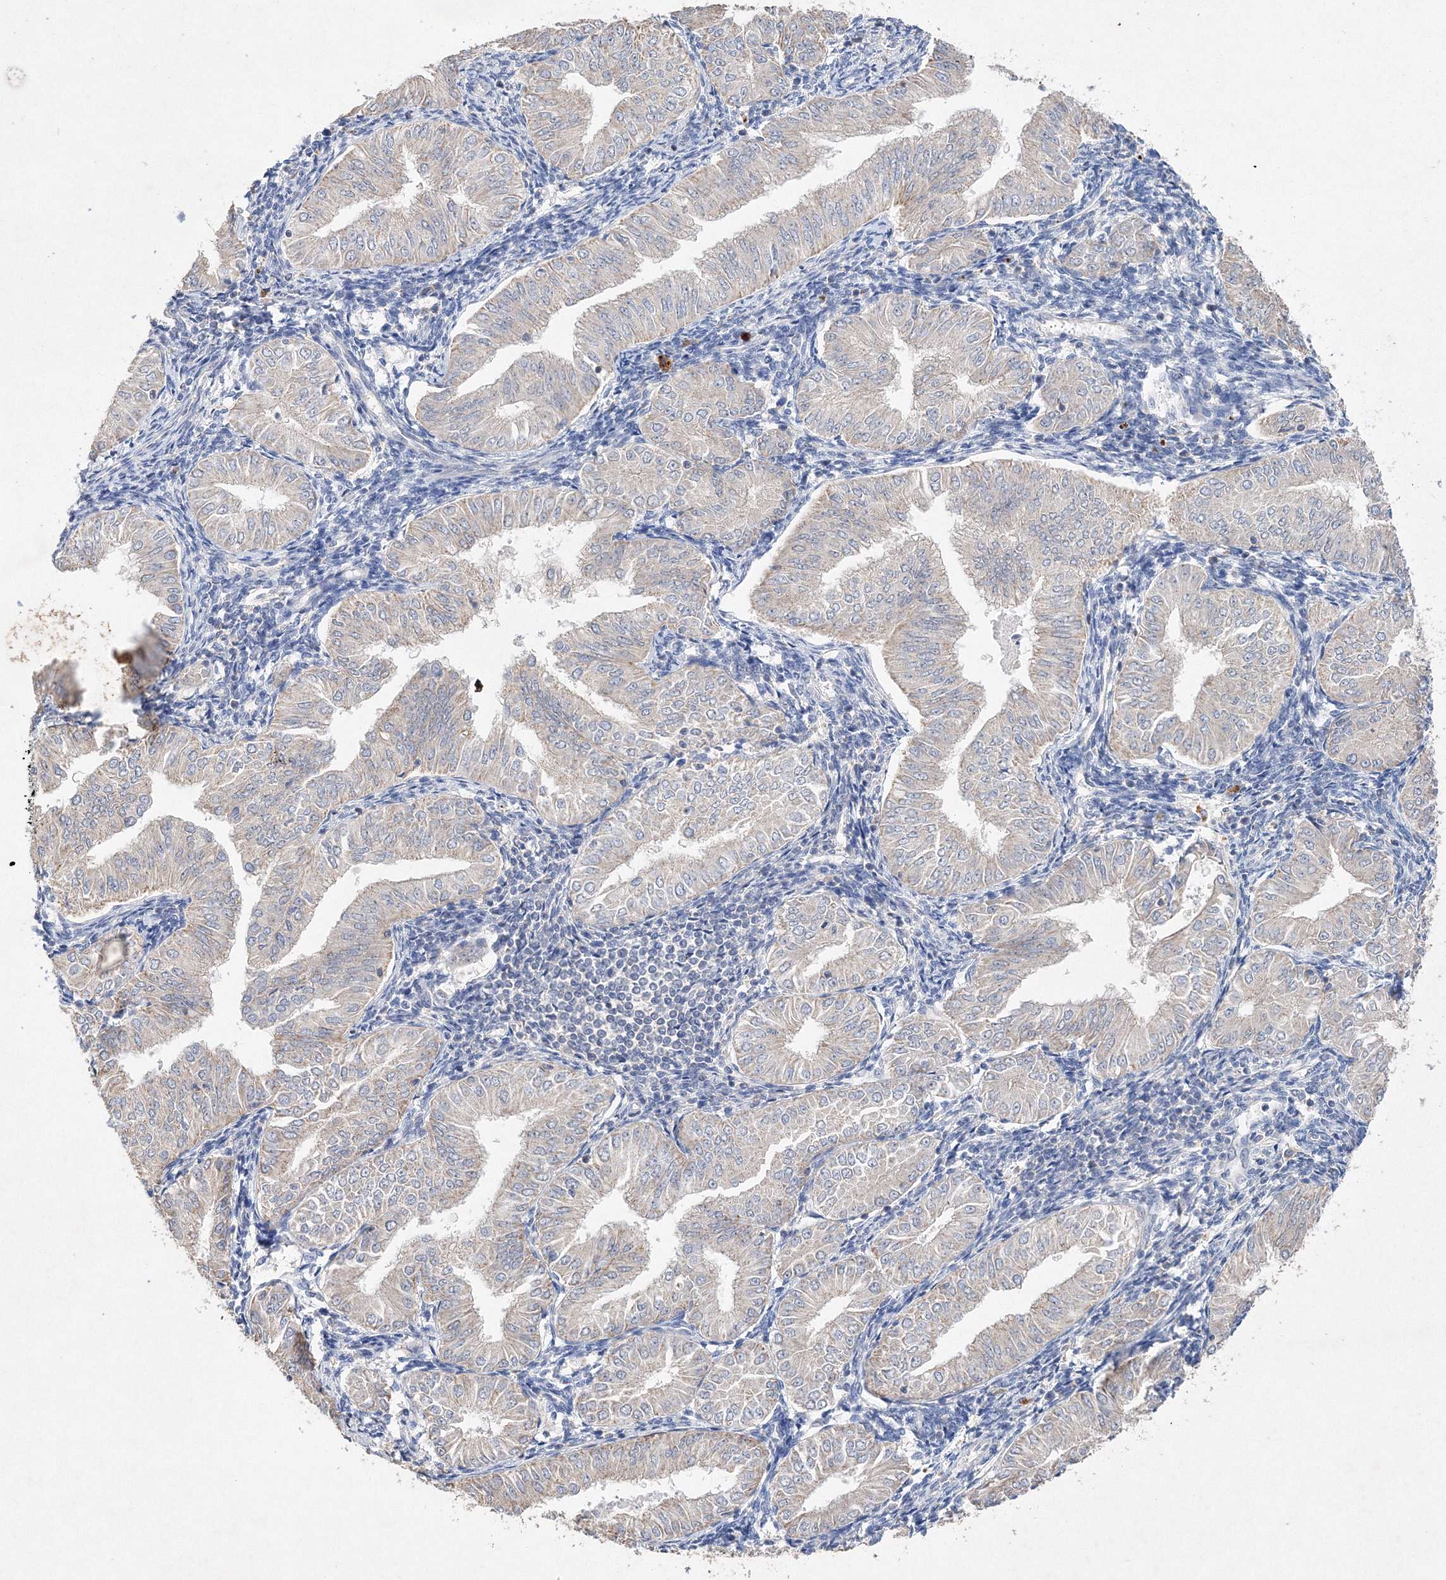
{"staining": {"intensity": "weak", "quantity": "<25%", "location": "cytoplasmic/membranous"}, "tissue": "endometrial cancer", "cell_type": "Tumor cells", "image_type": "cancer", "snomed": [{"axis": "morphology", "description": "Normal tissue, NOS"}, {"axis": "morphology", "description": "Adenocarcinoma, NOS"}, {"axis": "topography", "description": "Endometrium"}], "caption": "A high-resolution photomicrograph shows immunohistochemistry staining of endometrial adenocarcinoma, which demonstrates no significant expression in tumor cells.", "gene": "GLS", "patient": {"sex": "female", "age": 53}}